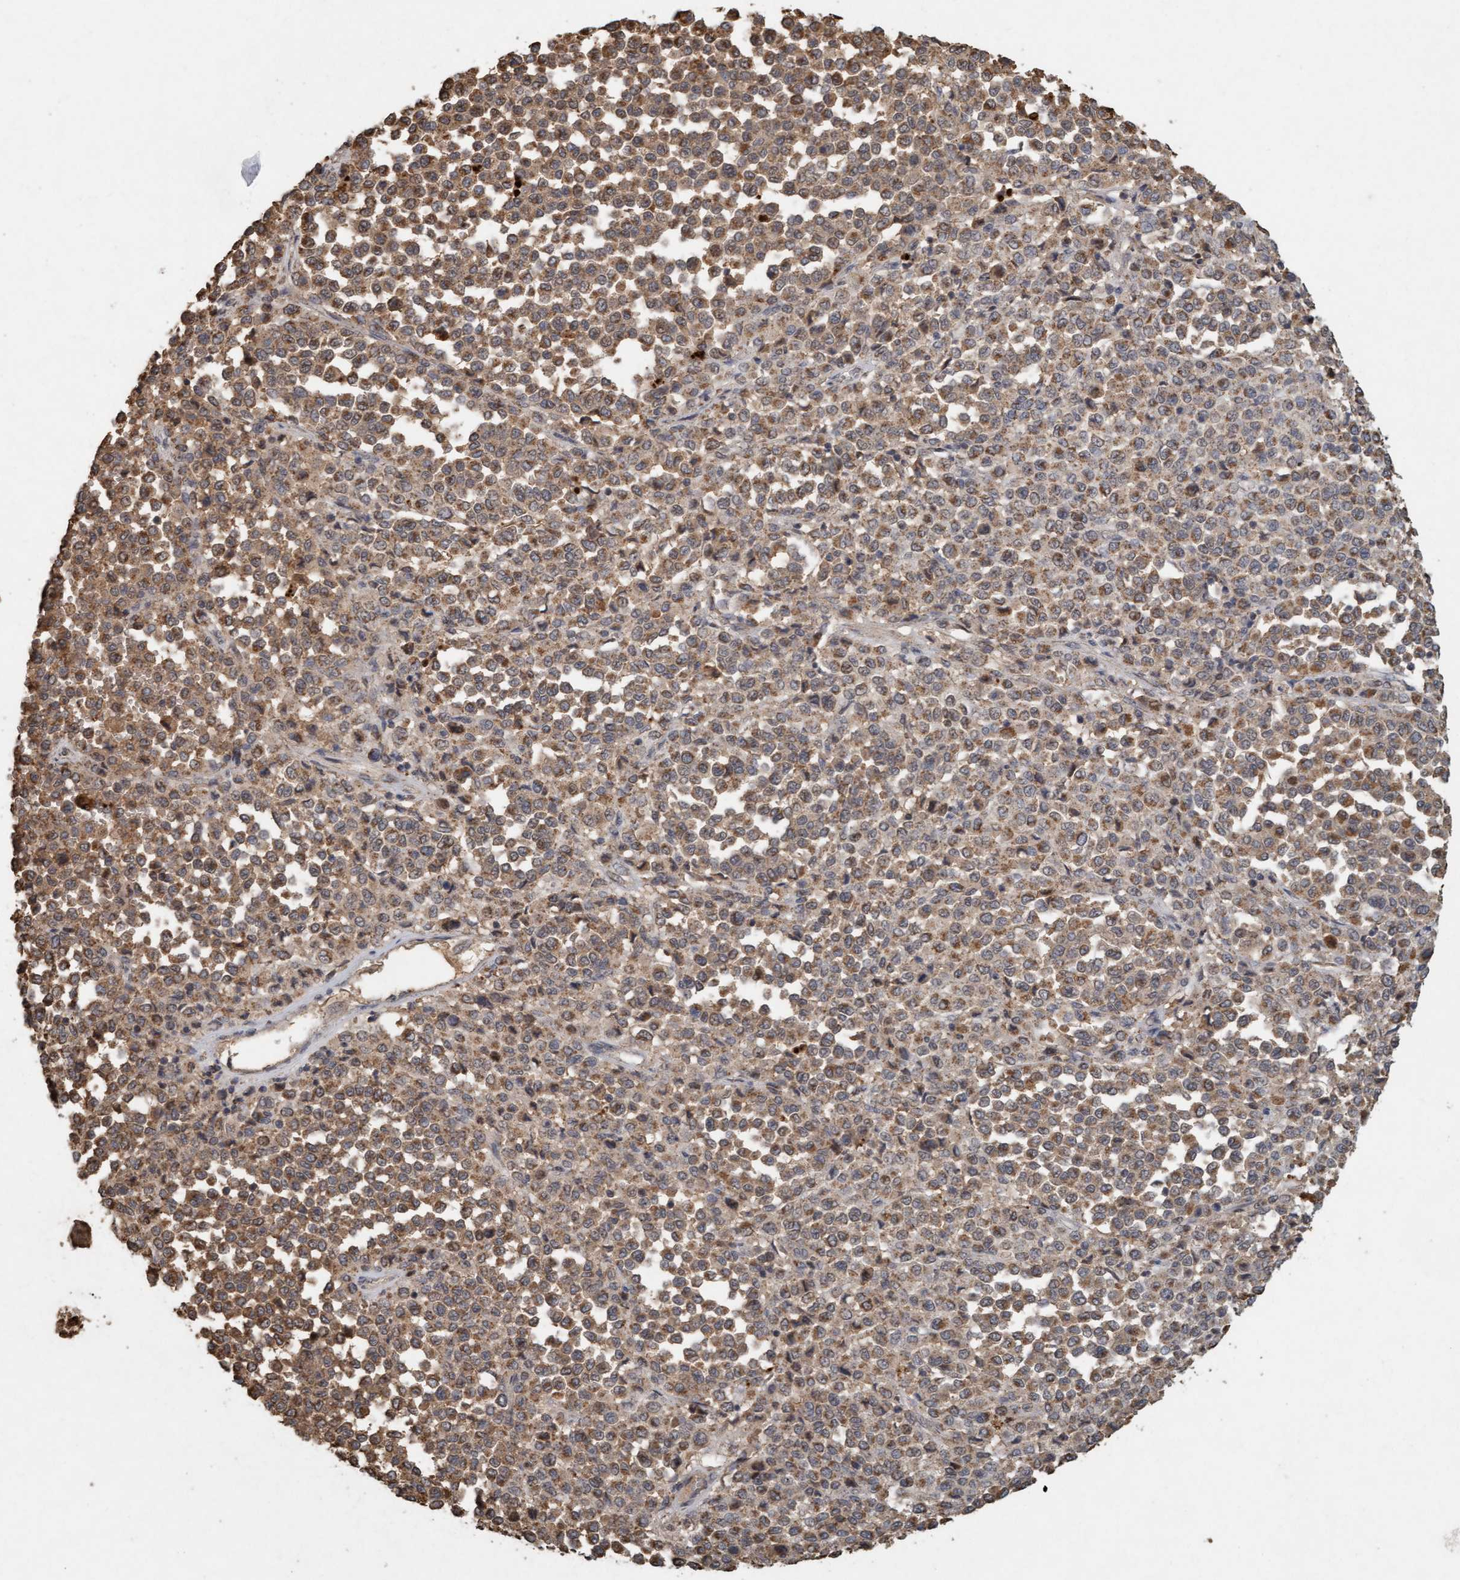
{"staining": {"intensity": "moderate", "quantity": ">75%", "location": "cytoplasmic/membranous"}, "tissue": "melanoma", "cell_type": "Tumor cells", "image_type": "cancer", "snomed": [{"axis": "morphology", "description": "Malignant melanoma, Metastatic site"}, {"axis": "topography", "description": "Pancreas"}], "caption": "Malignant melanoma (metastatic site) stained for a protein reveals moderate cytoplasmic/membranous positivity in tumor cells.", "gene": "VSIG8", "patient": {"sex": "female", "age": 30}}